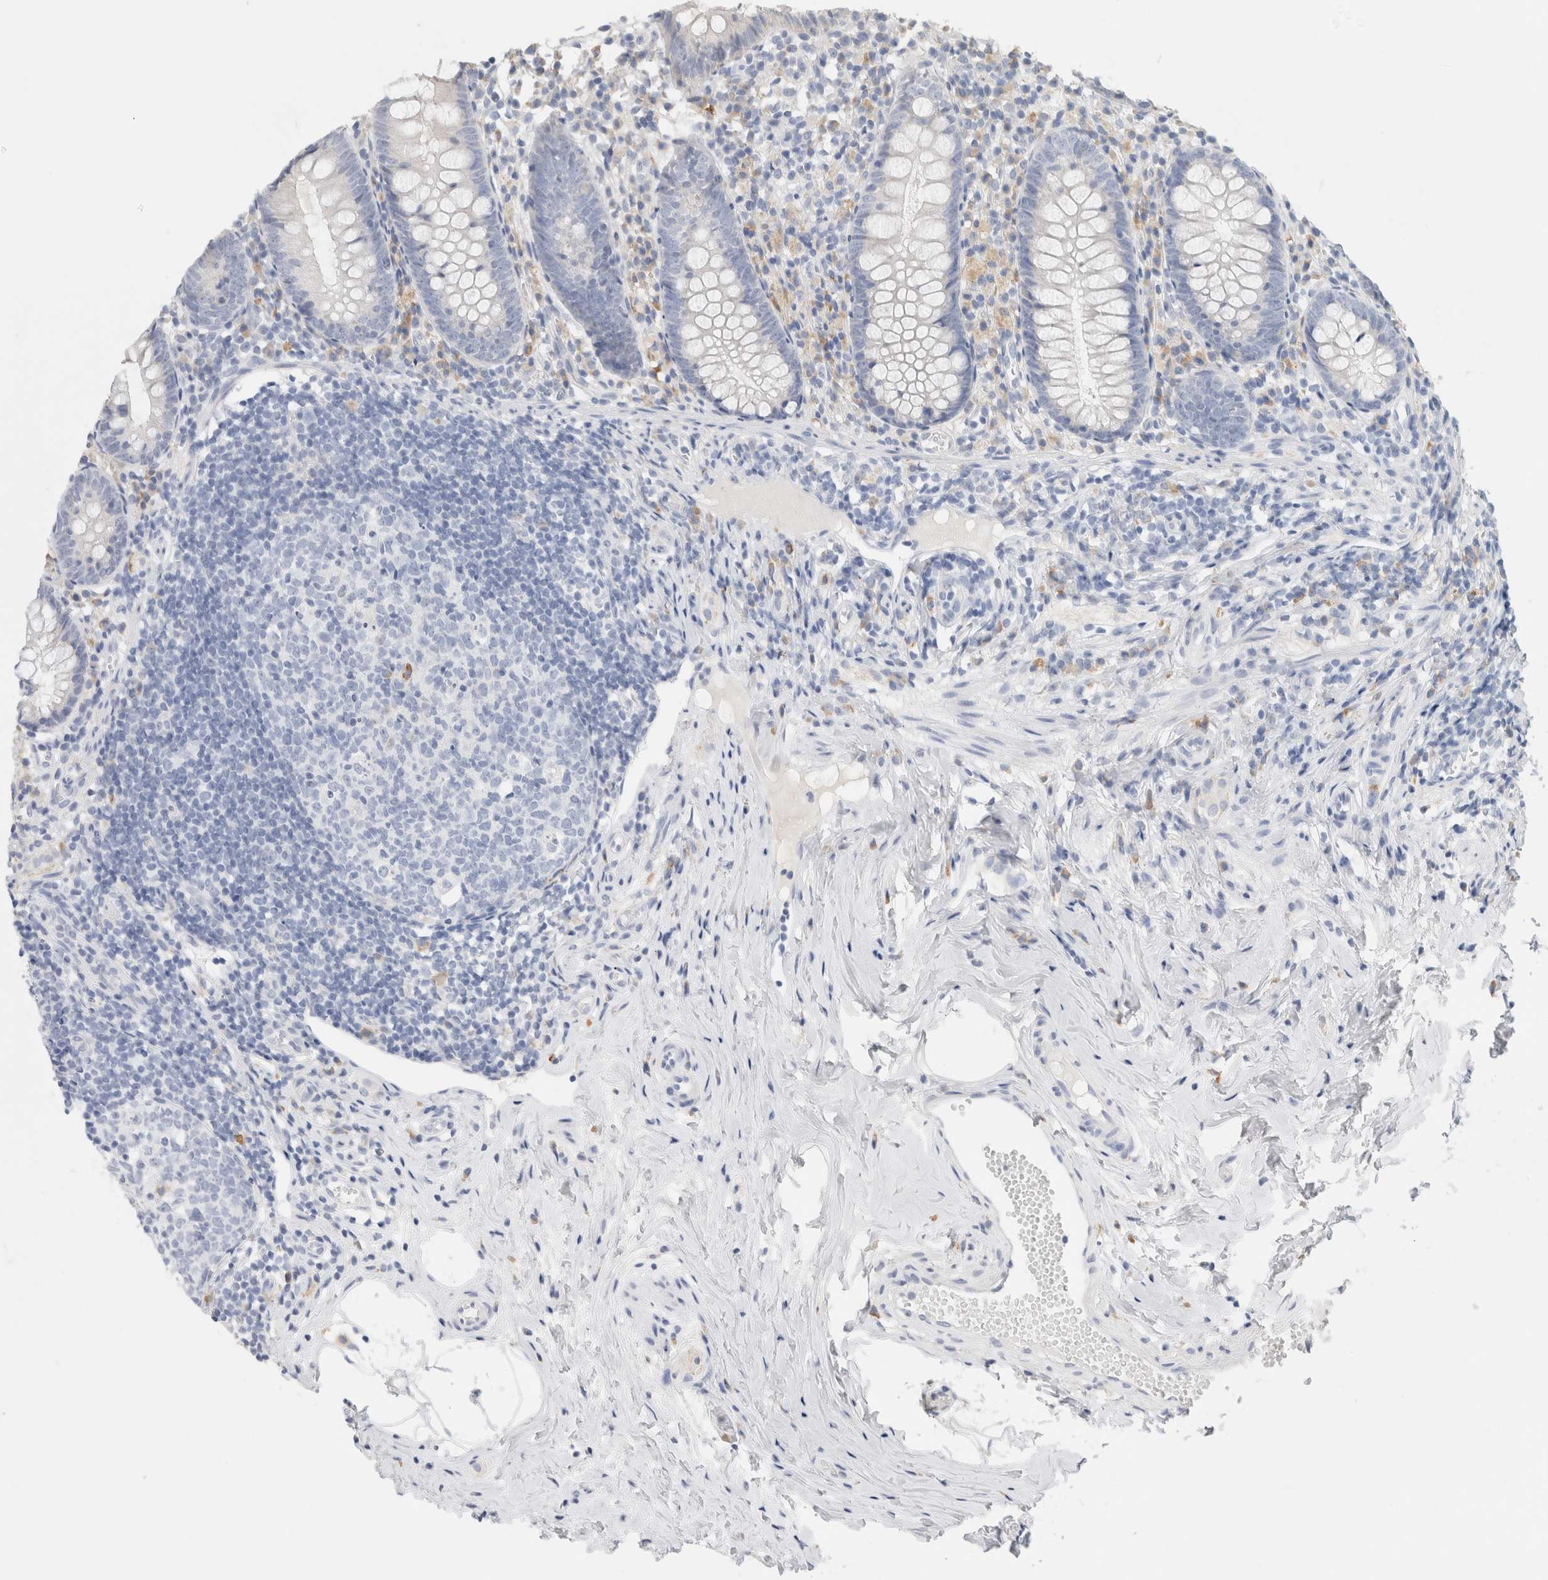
{"staining": {"intensity": "negative", "quantity": "none", "location": "none"}, "tissue": "appendix", "cell_type": "Glandular cells", "image_type": "normal", "snomed": [{"axis": "morphology", "description": "Normal tissue, NOS"}, {"axis": "topography", "description": "Appendix"}], "caption": "Normal appendix was stained to show a protein in brown. There is no significant expression in glandular cells. (Stains: DAB (3,3'-diaminobenzidine) IHC with hematoxylin counter stain, Microscopy: brightfield microscopy at high magnification).", "gene": "GADD45G", "patient": {"sex": "female", "age": 20}}